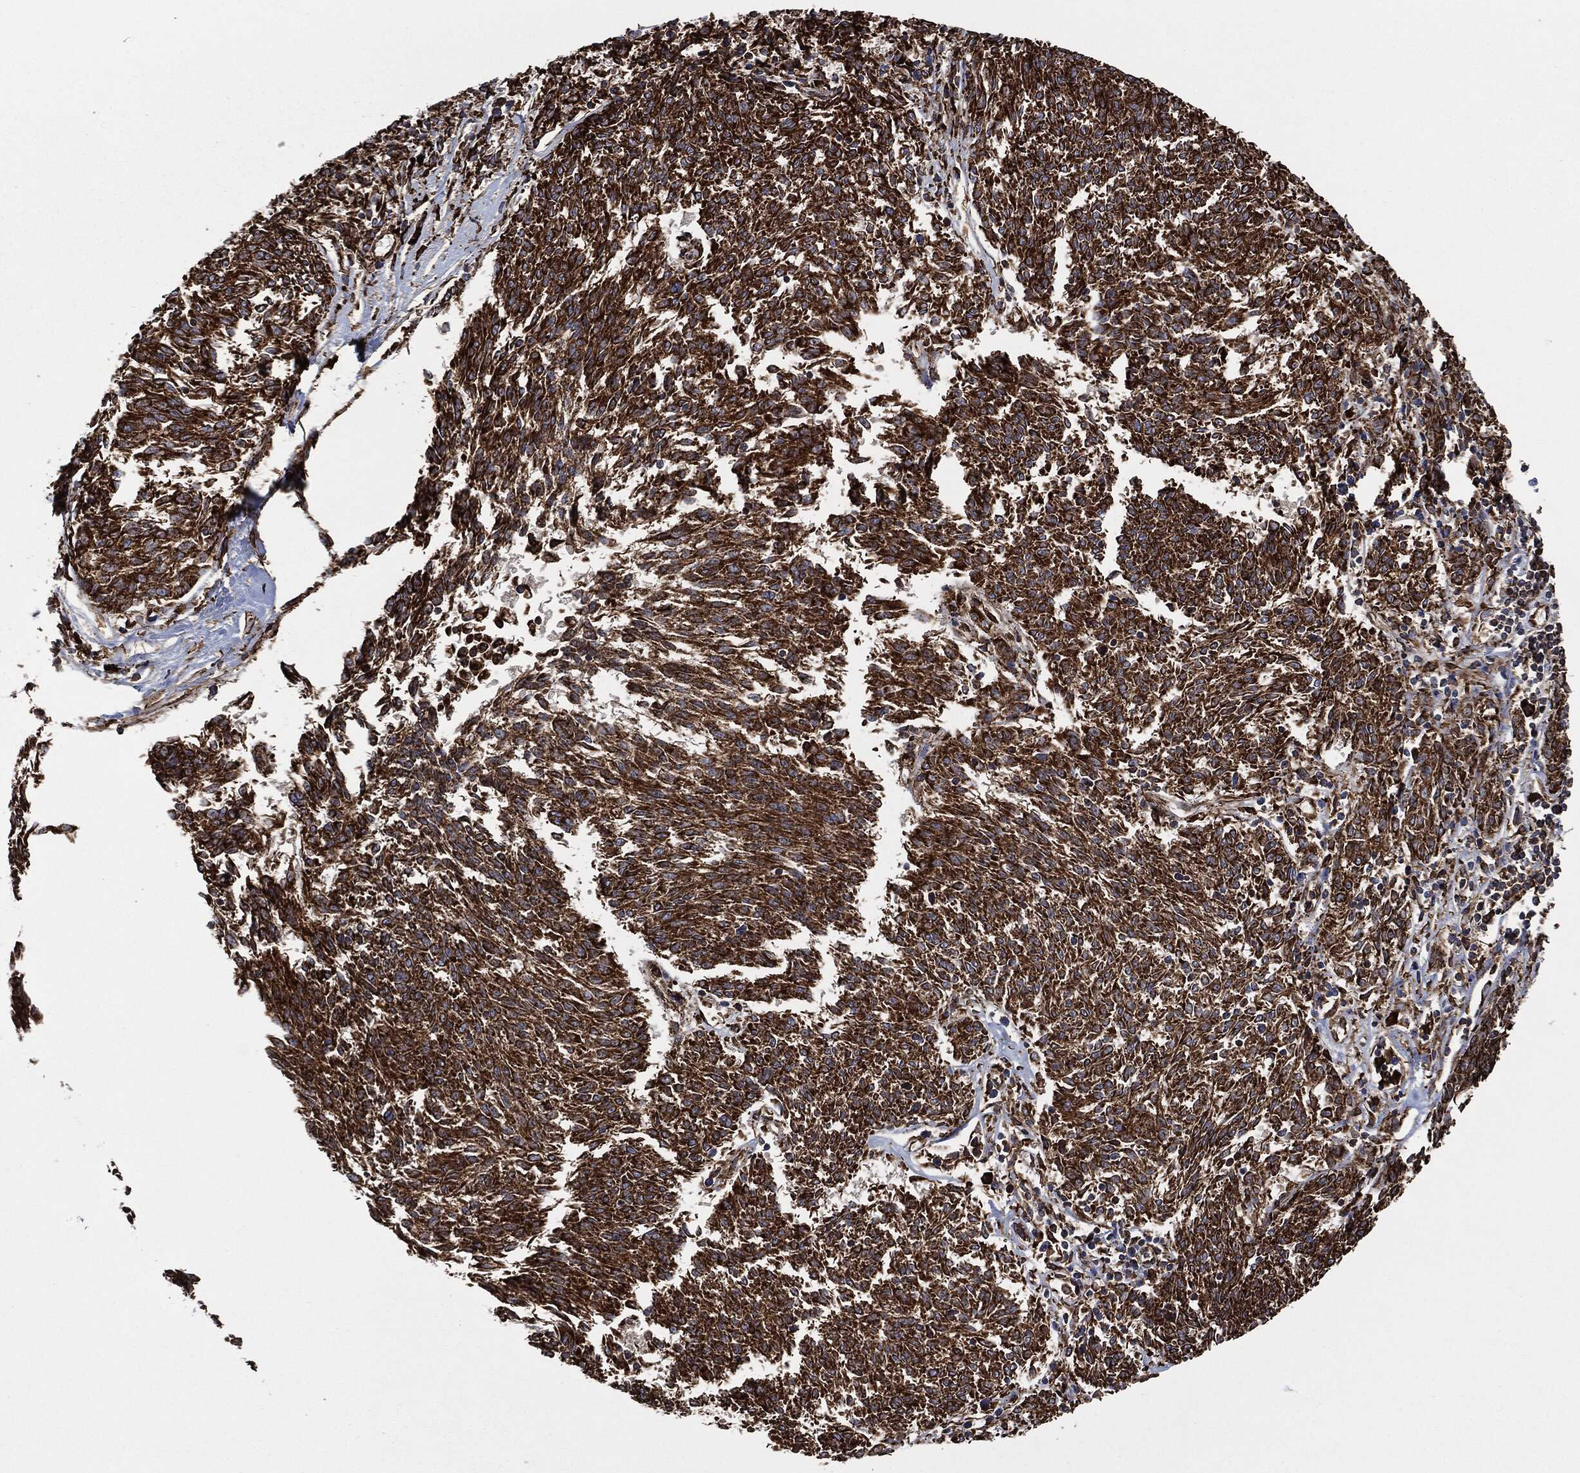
{"staining": {"intensity": "strong", "quantity": ">75%", "location": "cytoplasmic/membranous"}, "tissue": "melanoma", "cell_type": "Tumor cells", "image_type": "cancer", "snomed": [{"axis": "morphology", "description": "Malignant melanoma, NOS"}, {"axis": "topography", "description": "Skin"}], "caption": "An image of human melanoma stained for a protein exhibits strong cytoplasmic/membranous brown staining in tumor cells.", "gene": "AMFR", "patient": {"sex": "female", "age": 72}}